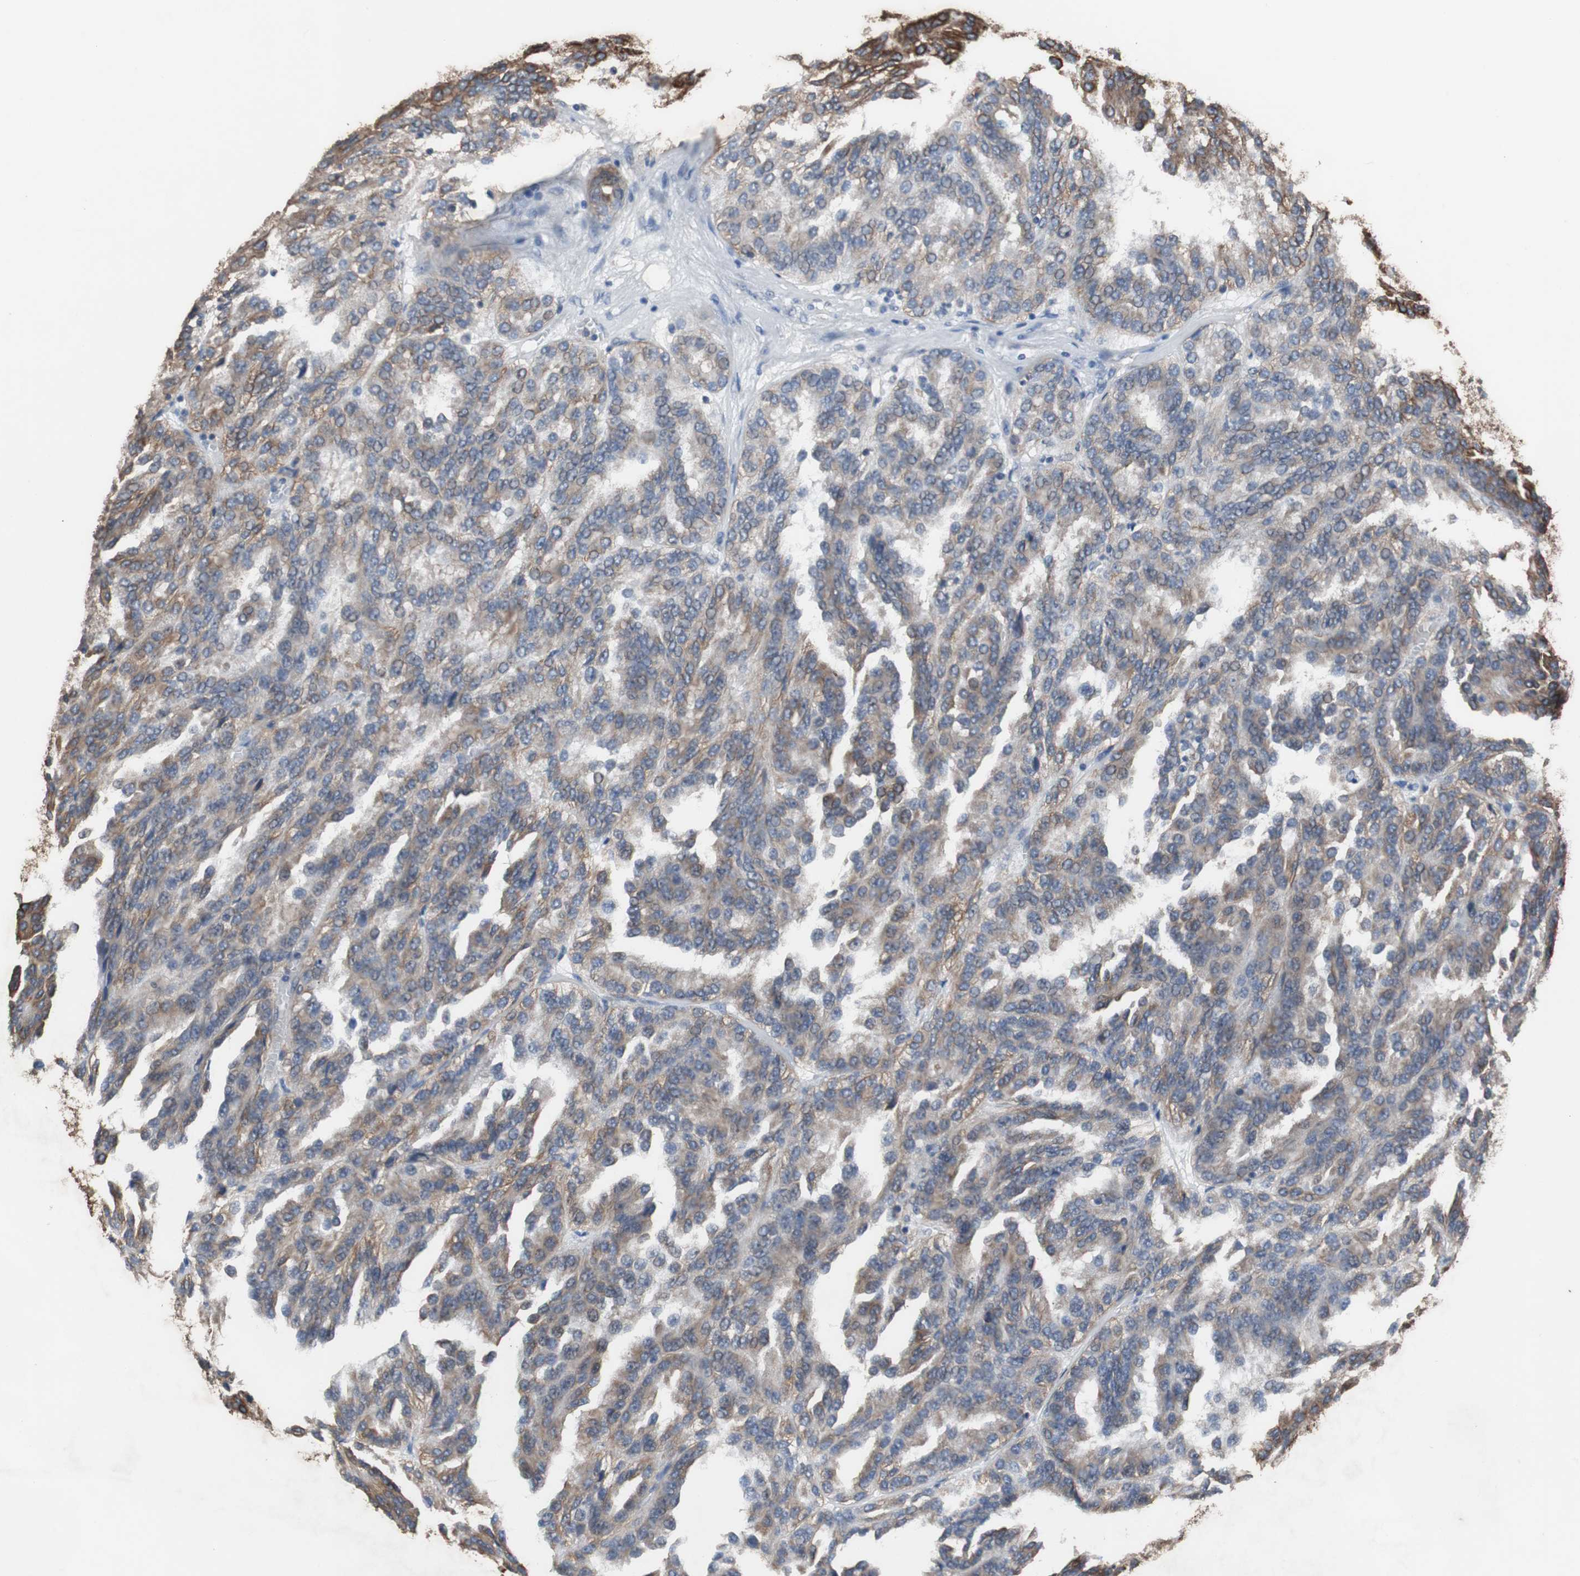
{"staining": {"intensity": "moderate", "quantity": ">75%", "location": "cytoplasmic/membranous"}, "tissue": "renal cancer", "cell_type": "Tumor cells", "image_type": "cancer", "snomed": [{"axis": "morphology", "description": "Adenocarcinoma, NOS"}, {"axis": "topography", "description": "Kidney"}], "caption": "Immunohistochemistry (IHC) micrograph of neoplastic tissue: human adenocarcinoma (renal) stained using IHC reveals medium levels of moderate protein expression localized specifically in the cytoplasmic/membranous of tumor cells, appearing as a cytoplasmic/membranous brown color.", "gene": "USP10", "patient": {"sex": "male", "age": 46}}